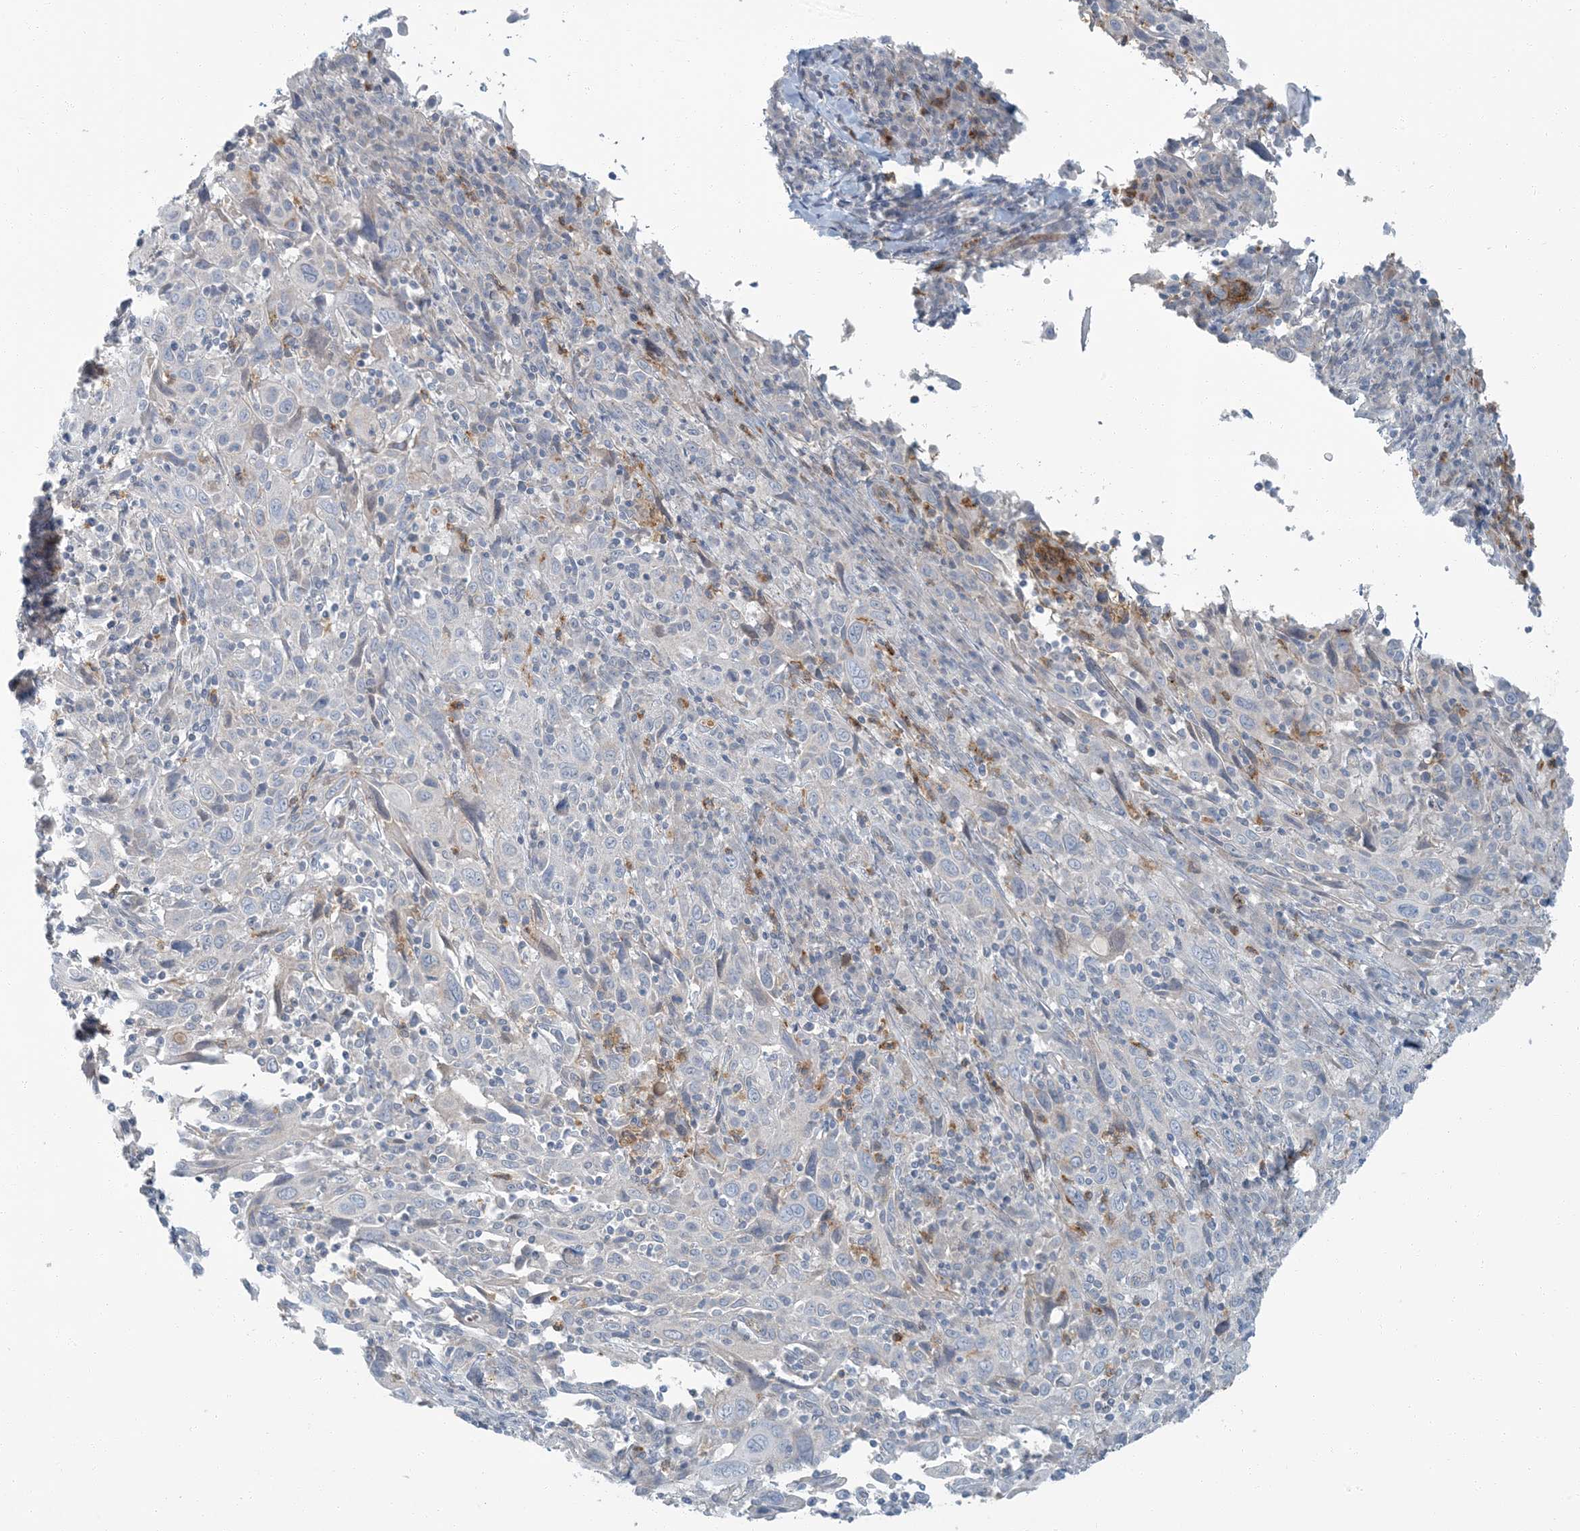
{"staining": {"intensity": "negative", "quantity": "none", "location": "none"}, "tissue": "cervical cancer", "cell_type": "Tumor cells", "image_type": "cancer", "snomed": [{"axis": "morphology", "description": "Squamous cell carcinoma, NOS"}, {"axis": "topography", "description": "Cervix"}], "caption": "Human cervical cancer stained for a protein using immunohistochemistry shows no expression in tumor cells.", "gene": "EPHA4", "patient": {"sex": "female", "age": 46}}